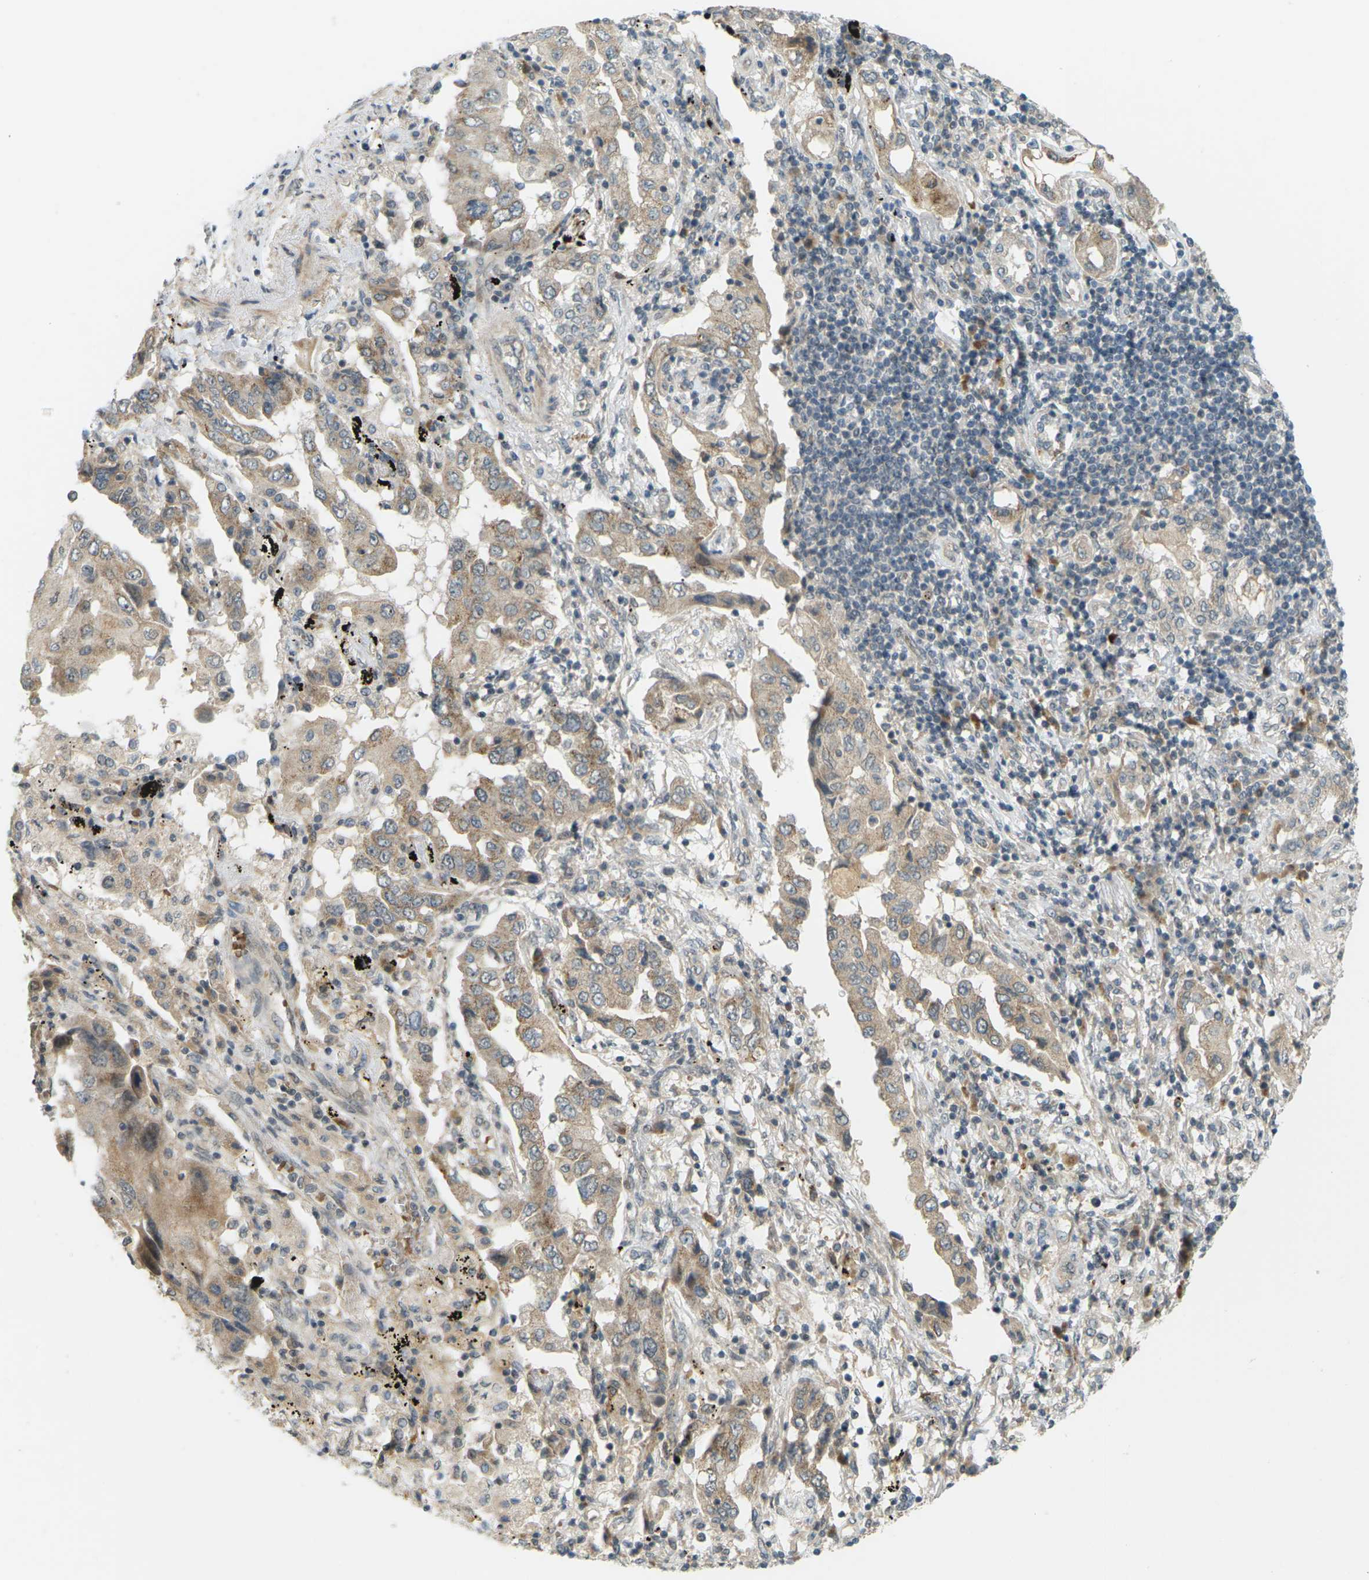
{"staining": {"intensity": "moderate", "quantity": ">75%", "location": "cytoplasmic/membranous"}, "tissue": "lung cancer", "cell_type": "Tumor cells", "image_type": "cancer", "snomed": [{"axis": "morphology", "description": "Adenocarcinoma, NOS"}, {"axis": "topography", "description": "Lung"}], "caption": "This is an image of IHC staining of lung cancer, which shows moderate expression in the cytoplasmic/membranous of tumor cells.", "gene": "SOCS6", "patient": {"sex": "female", "age": 65}}